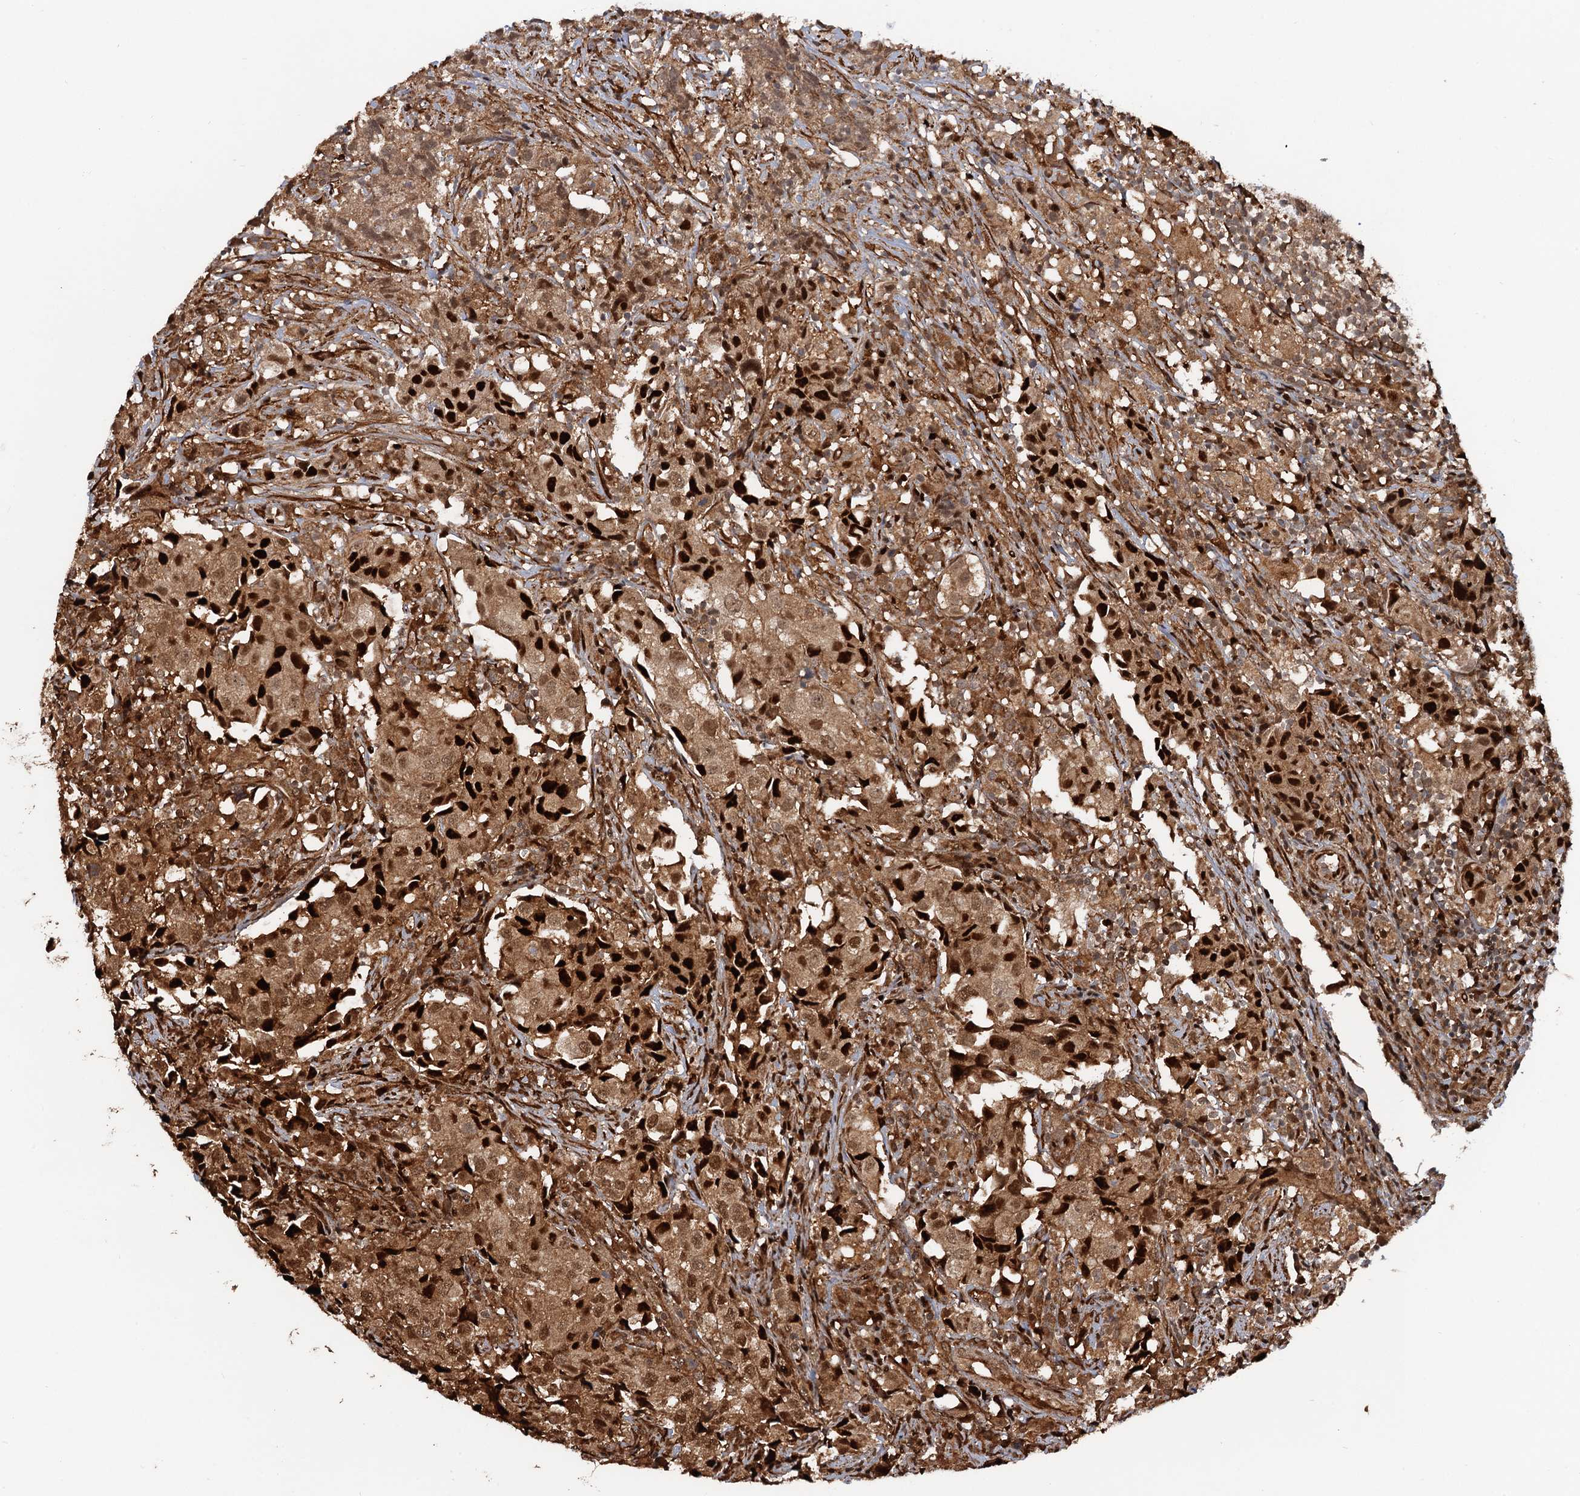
{"staining": {"intensity": "strong", "quantity": ">75%", "location": "cytoplasmic/membranous,nuclear"}, "tissue": "urothelial cancer", "cell_type": "Tumor cells", "image_type": "cancer", "snomed": [{"axis": "morphology", "description": "Urothelial carcinoma, High grade"}, {"axis": "topography", "description": "Urinary bladder"}], "caption": "IHC of human high-grade urothelial carcinoma demonstrates high levels of strong cytoplasmic/membranous and nuclear staining in about >75% of tumor cells.", "gene": "SNRNP25", "patient": {"sex": "female", "age": 75}}